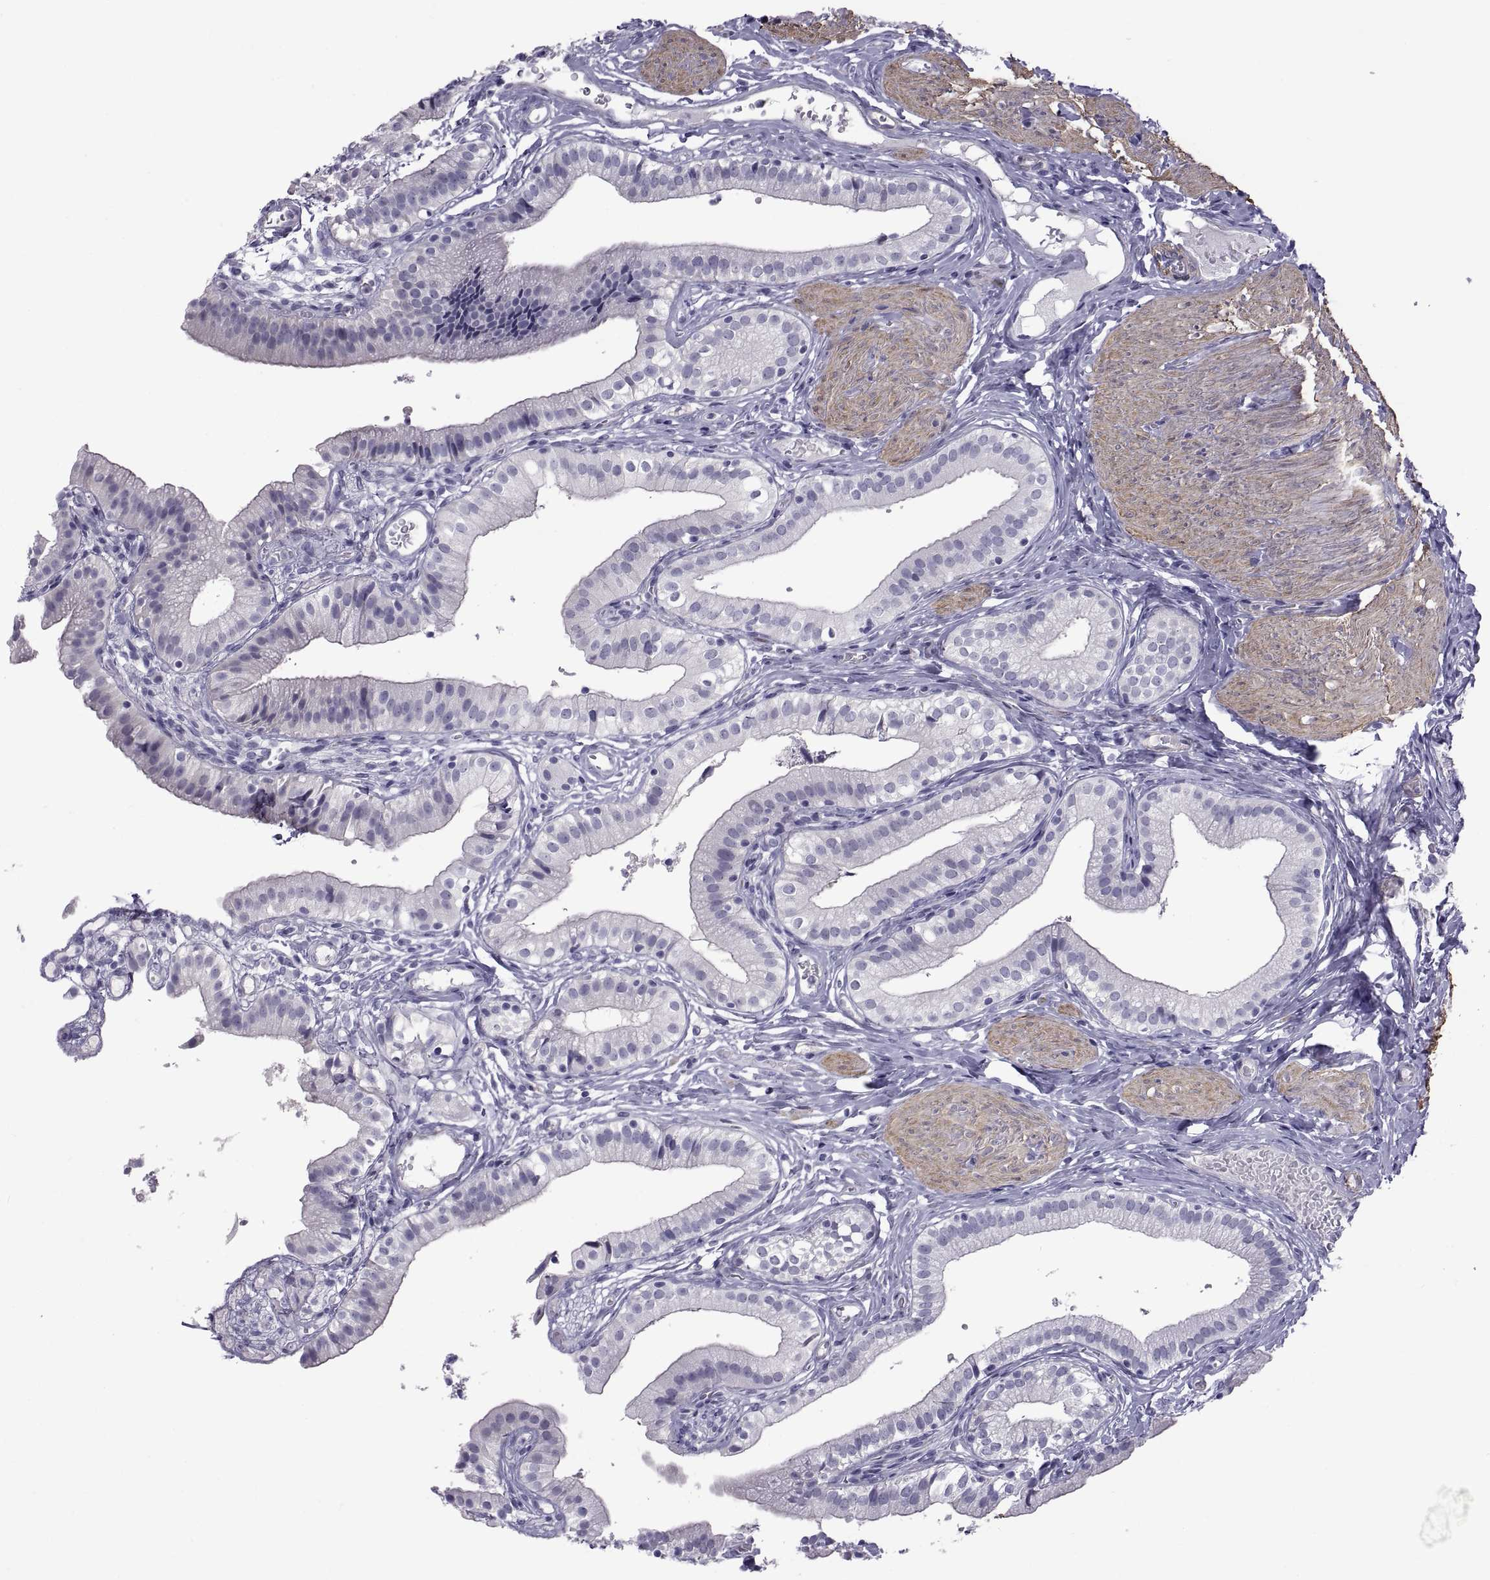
{"staining": {"intensity": "negative", "quantity": "none", "location": "none"}, "tissue": "gallbladder", "cell_type": "Glandular cells", "image_type": "normal", "snomed": [{"axis": "morphology", "description": "Normal tissue, NOS"}, {"axis": "topography", "description": "Gallbladder"}], "caption": "High power microscopy image of an immunohistochemistry (IHC) micrograph of unremarkable gallbladder, revealing no significant positivity in glandular cells. Brightfield microscopy of immunohistochemistry (IHC) stained with DAB (3,3'-diaminobenzidine) (brown) and hematoxylin (blue), captured at high magnification.", "gene": "MAGEB1", "patient": {"sex": "female", "age": 47}}